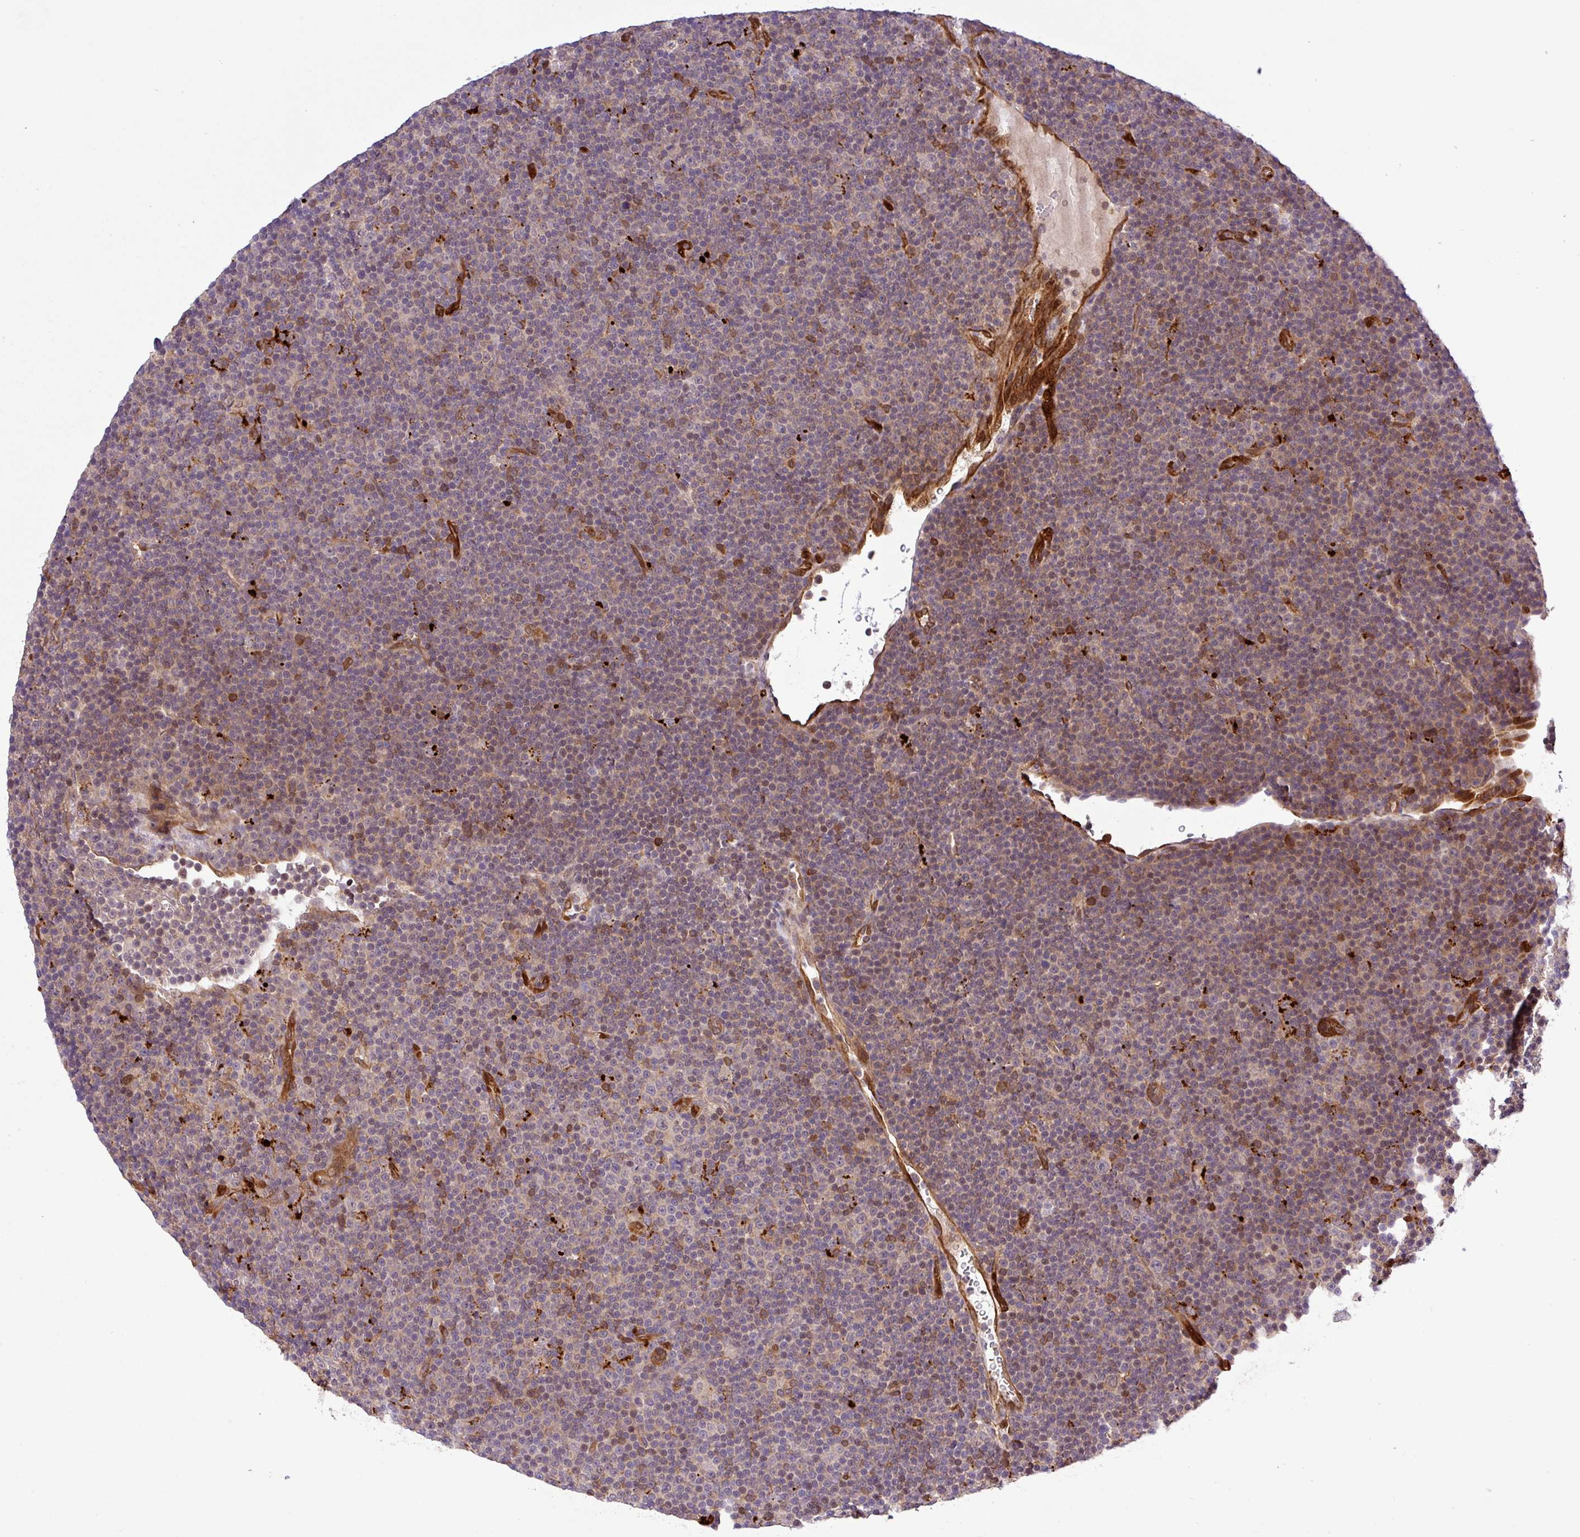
{"staining": {"intensity": "moderate", "quantity": "<25%", "location": "cytoplasmic/membranous,nuclear"}, "tissue": "lymphoma", "cell_type": "Tumor cells", "image_type": "cancer", "snomed": [{"axis": "morphology", "description": "Malignant lymphoma, non-Hodgkin's type, Low grade"}, {"axis": "topography", "description": "Lymph node"}], "caption": "There is low levels of moderate cytoplasmic/membranous and nuclear expression in tumor cells of low-grade malignant lymphoma, non-Hodgkin's type, as demonstrated by immunohistochemical staining (brown color).", "gene": "CARHSP1", "patient": {"sex": "female", "age": 67}}